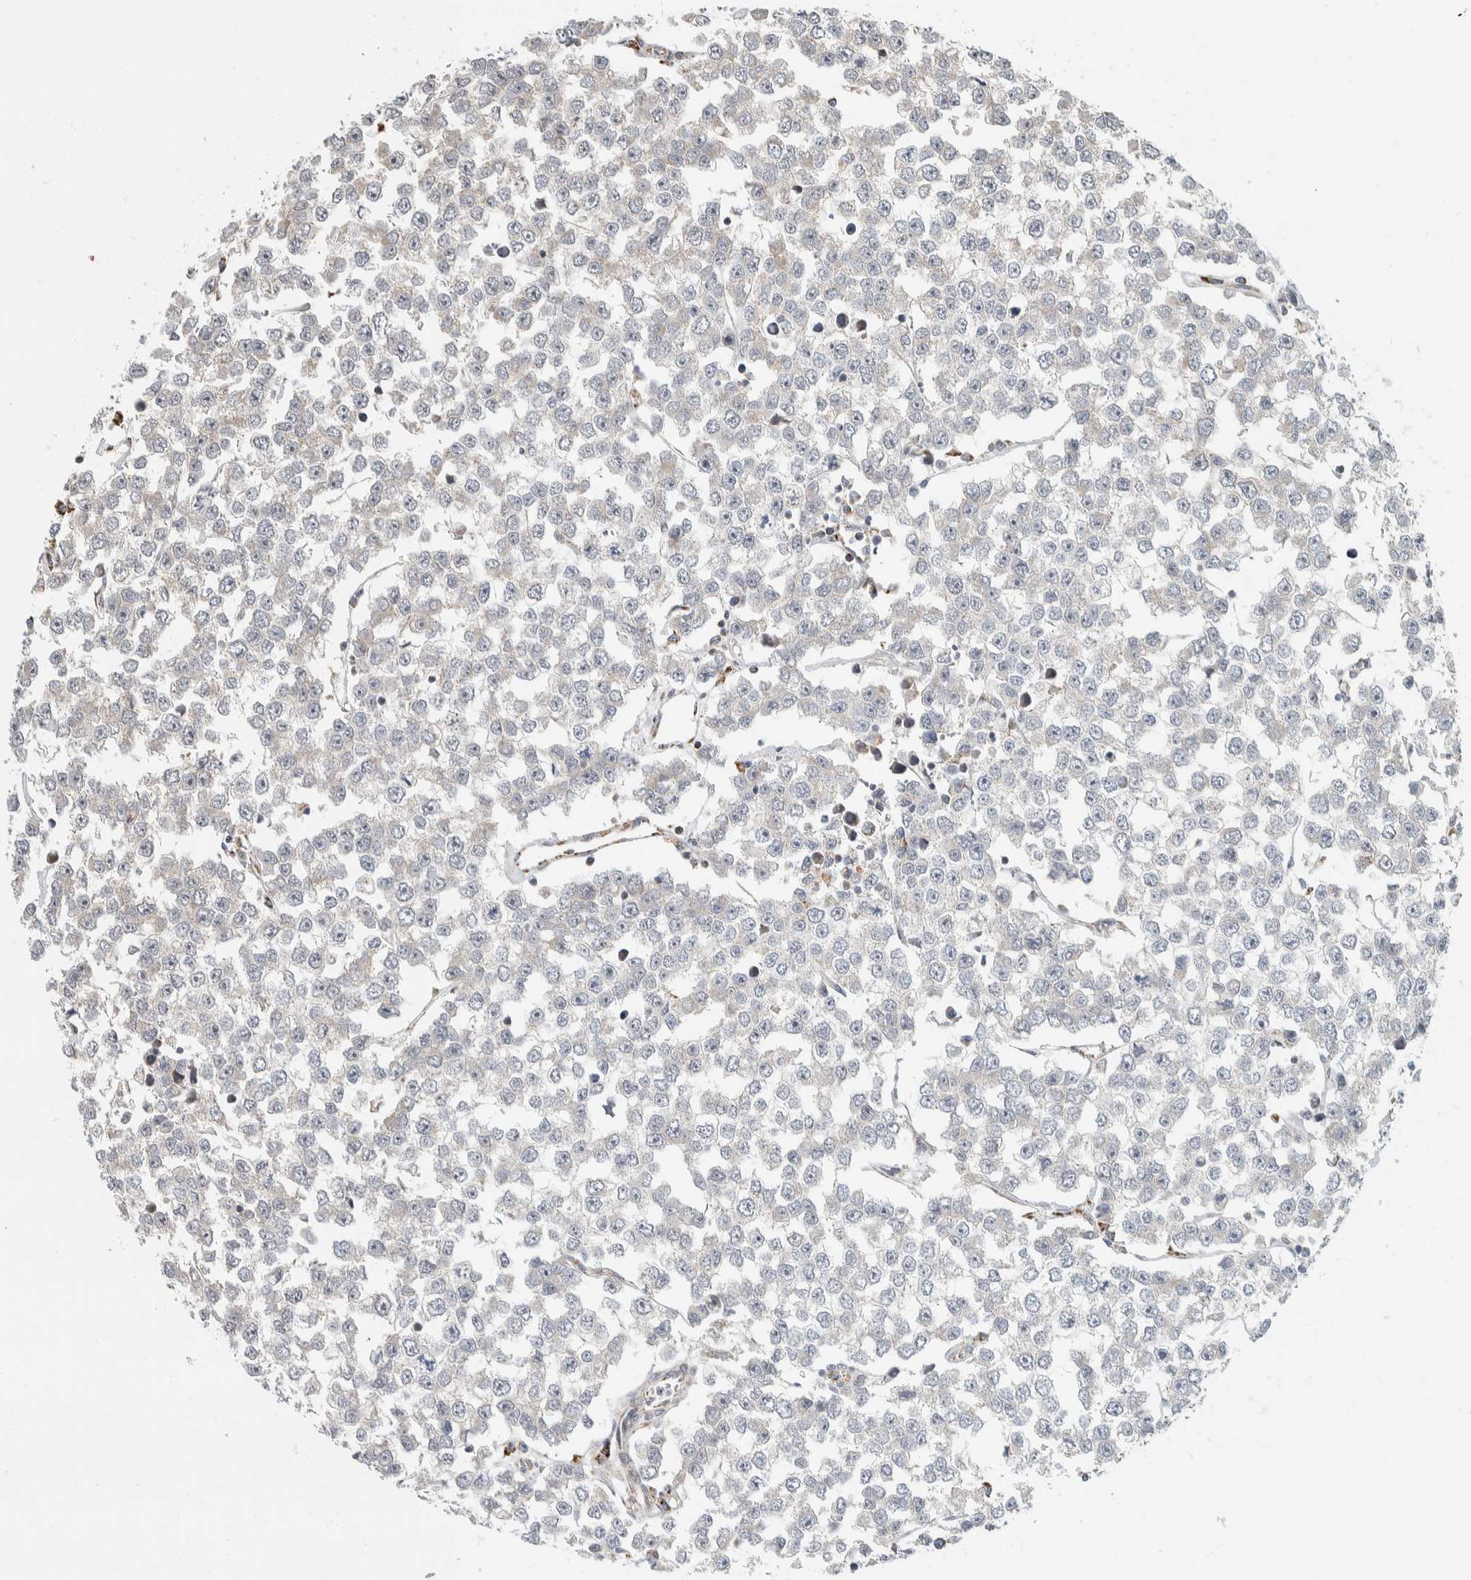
{"staining": {"intensity": "negative", "quantity": "none", "location": "none"}, "tissue": "testis cancer", "cell_type": "Tumor cells", "image_type": "cancer", "snomed": [{"axis": "morphology", "description": "Seminoma, NOS"}, {"axis": "morphology", "description": "Carcinoma, Embryonal, NOS"}, {"axis": "topography", "description": "Testis"}], "caption": "This image is of embryonal carcinoma (testis) stained with IHC to label a protein in brown with the nuclei are counter-stained blue. There is no expression in tumor cells. (DAB IHC, high magnification).", "gene": "AFP", "patient": {"sex": "male", "age": 52}}